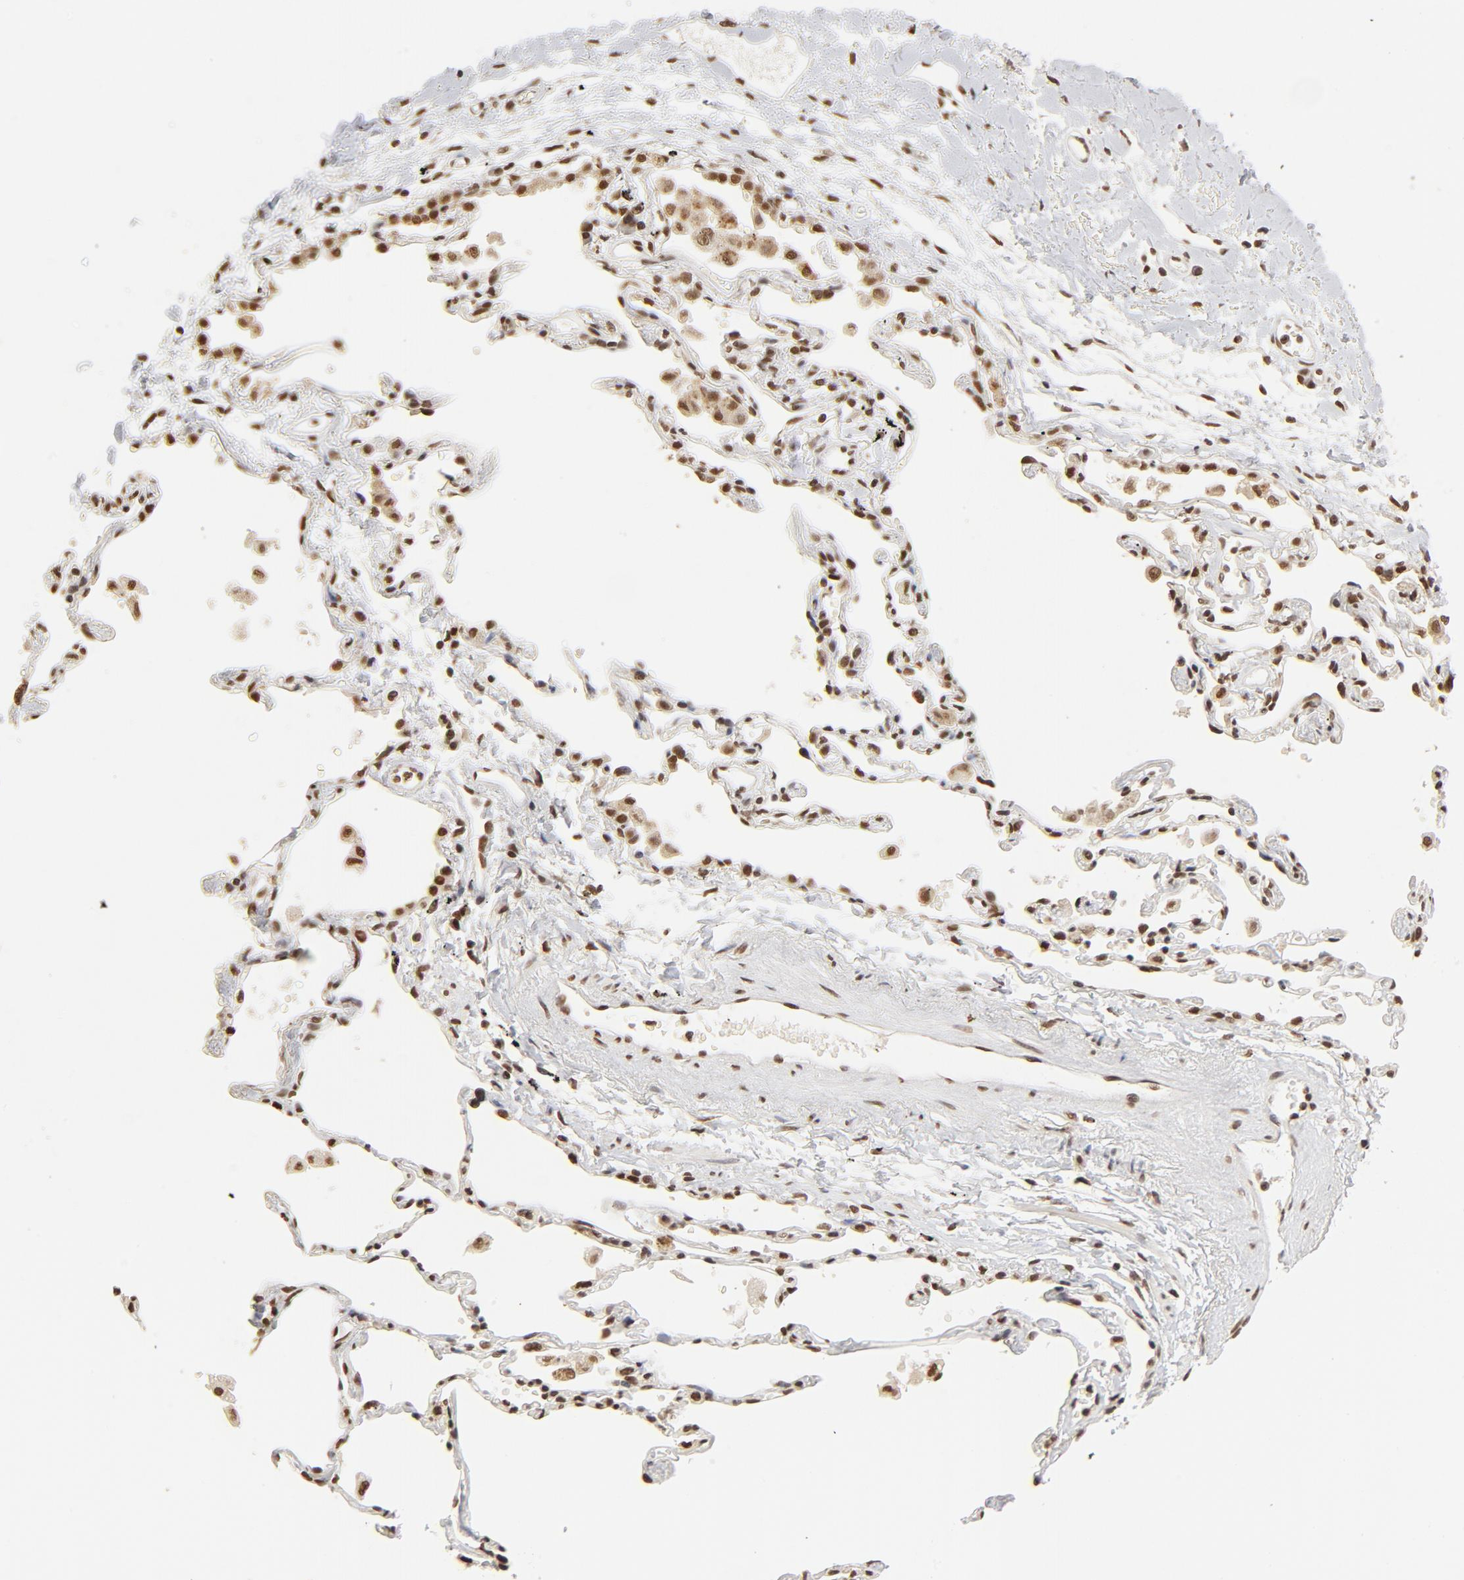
{"staining": {"intensity": "moderate", "quantity": ">75%", "location": "nuclear"}, "tissue": "adipose tissue", "cell_type": "Adipocytes", "image_type": "normal", "snomed": [{"axis": "morphology", "description": "Normal tissue, NOS"}, {"axis": "morphology", "description": "Adenocarcinoma, NOS"}, {"axis": "topography", "description": "Cartilage tissue"}, {"axis": "topography", "description": "Bronchus"}, {"axis": "topography", "description": "Lung"}], "caption": "Adipose tissue stained for a protein displays moderate nuclear positivity in adipocytes.", "gene": "TP53BP1", "patient": {"sex": "female", "age": 67}}